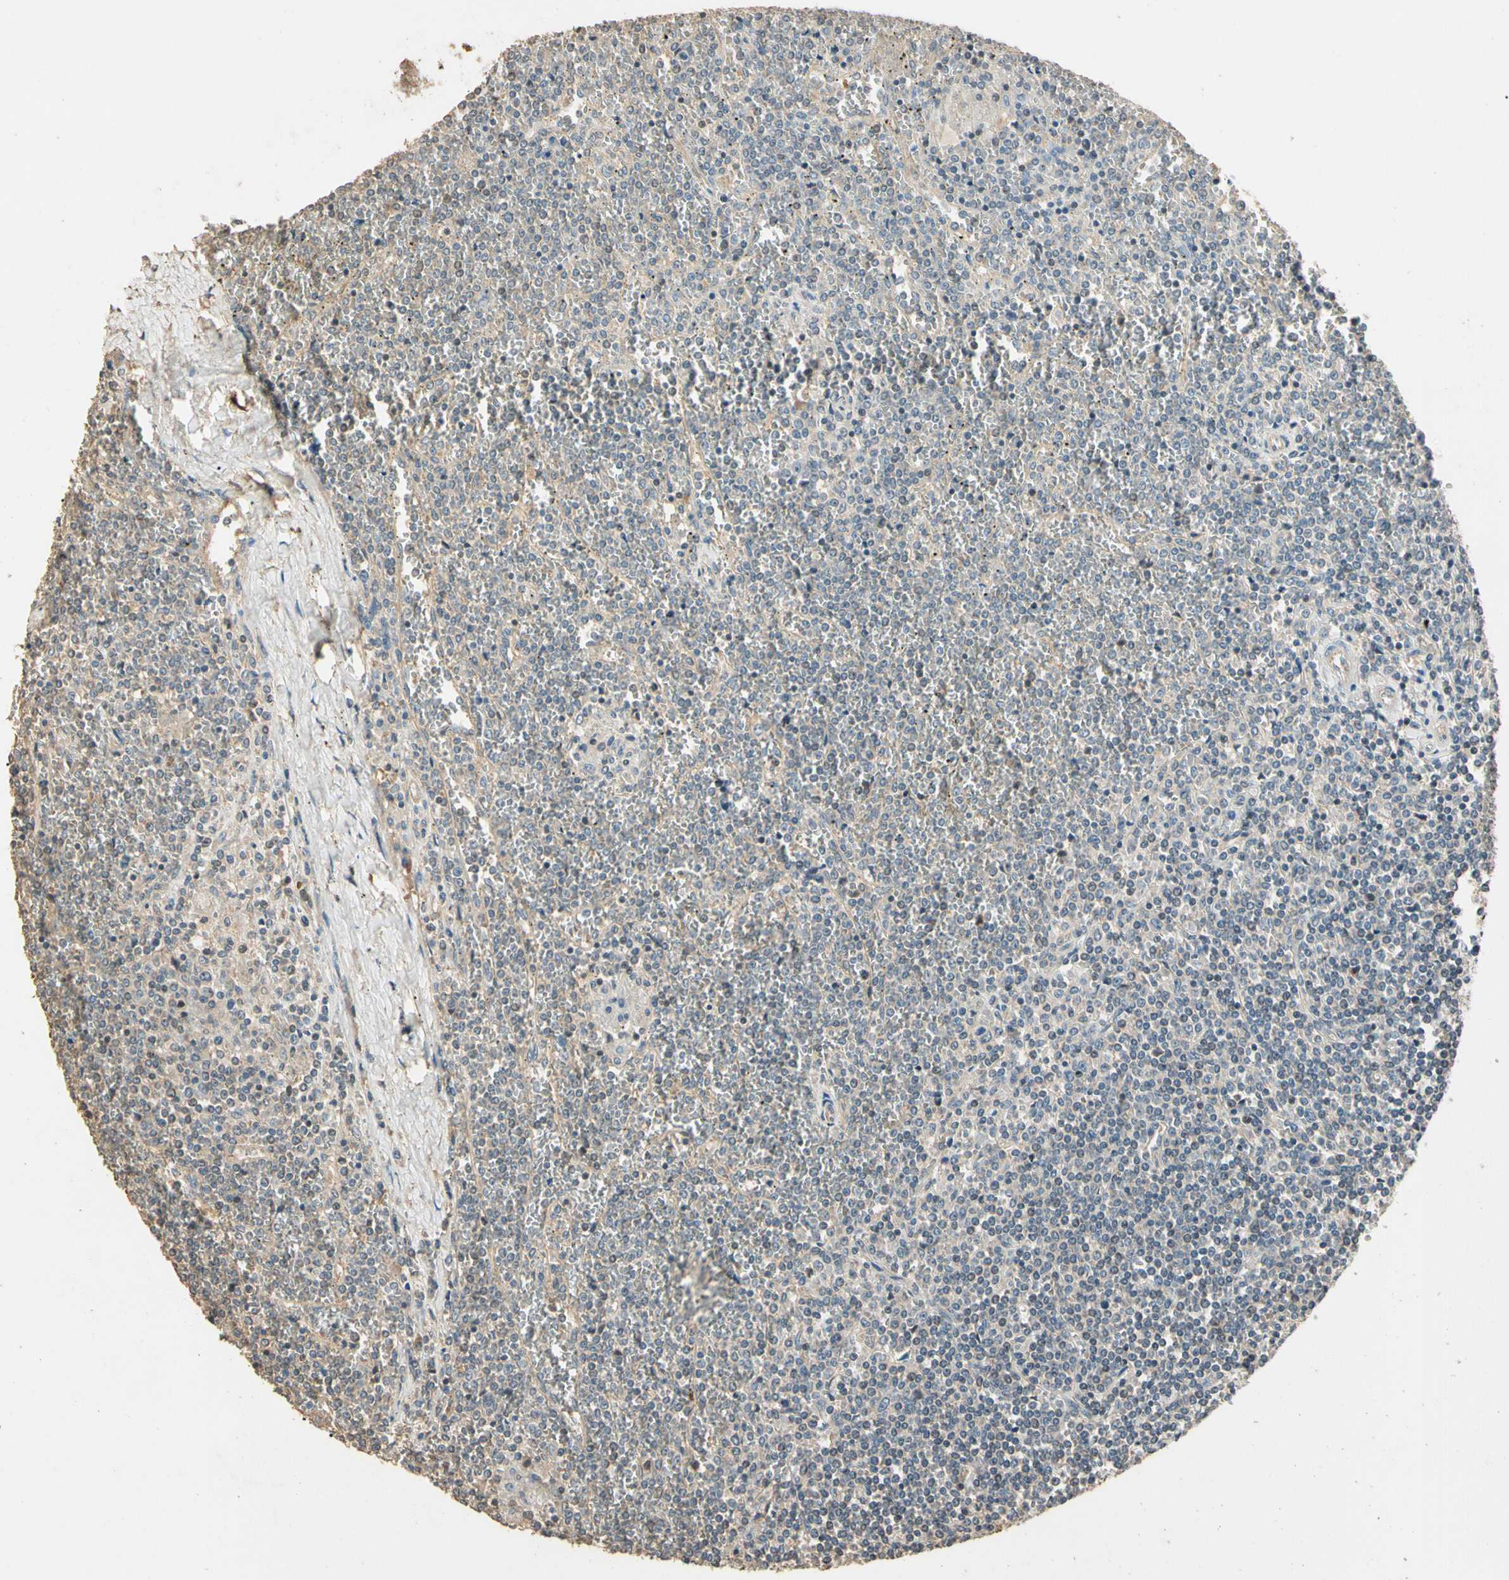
{"staining": {"intensity": "weak", "quantity": "25%-75%", "location": "cytoplasmic/membranous"}, "tissue": "lymphoma", "cell_type": "Tumor cells", "image_type": "cancer", "snomed": [{"axis": "morphology", "description": "Malignant lymphoma, non-Hodgkin's type, Low grade"}, {"axis": "topography", "description": "Spleen"}], "caption": "Immunohistochemistry (IHC) staining of lymphoma, which reveals low levels of weak cytoplasmic/membranous positivity in about 25%-75% of tumor cells indicating weak cytoplasmic/membranous protein staining. The staining was performed using DAB (3,3'-diaminobenzidine) (brown) for protein detection and nuclei were counterstained in hematoxylin (blue).", "gene": "CDH6", "patient": {"sex": "female", "age": 19}}